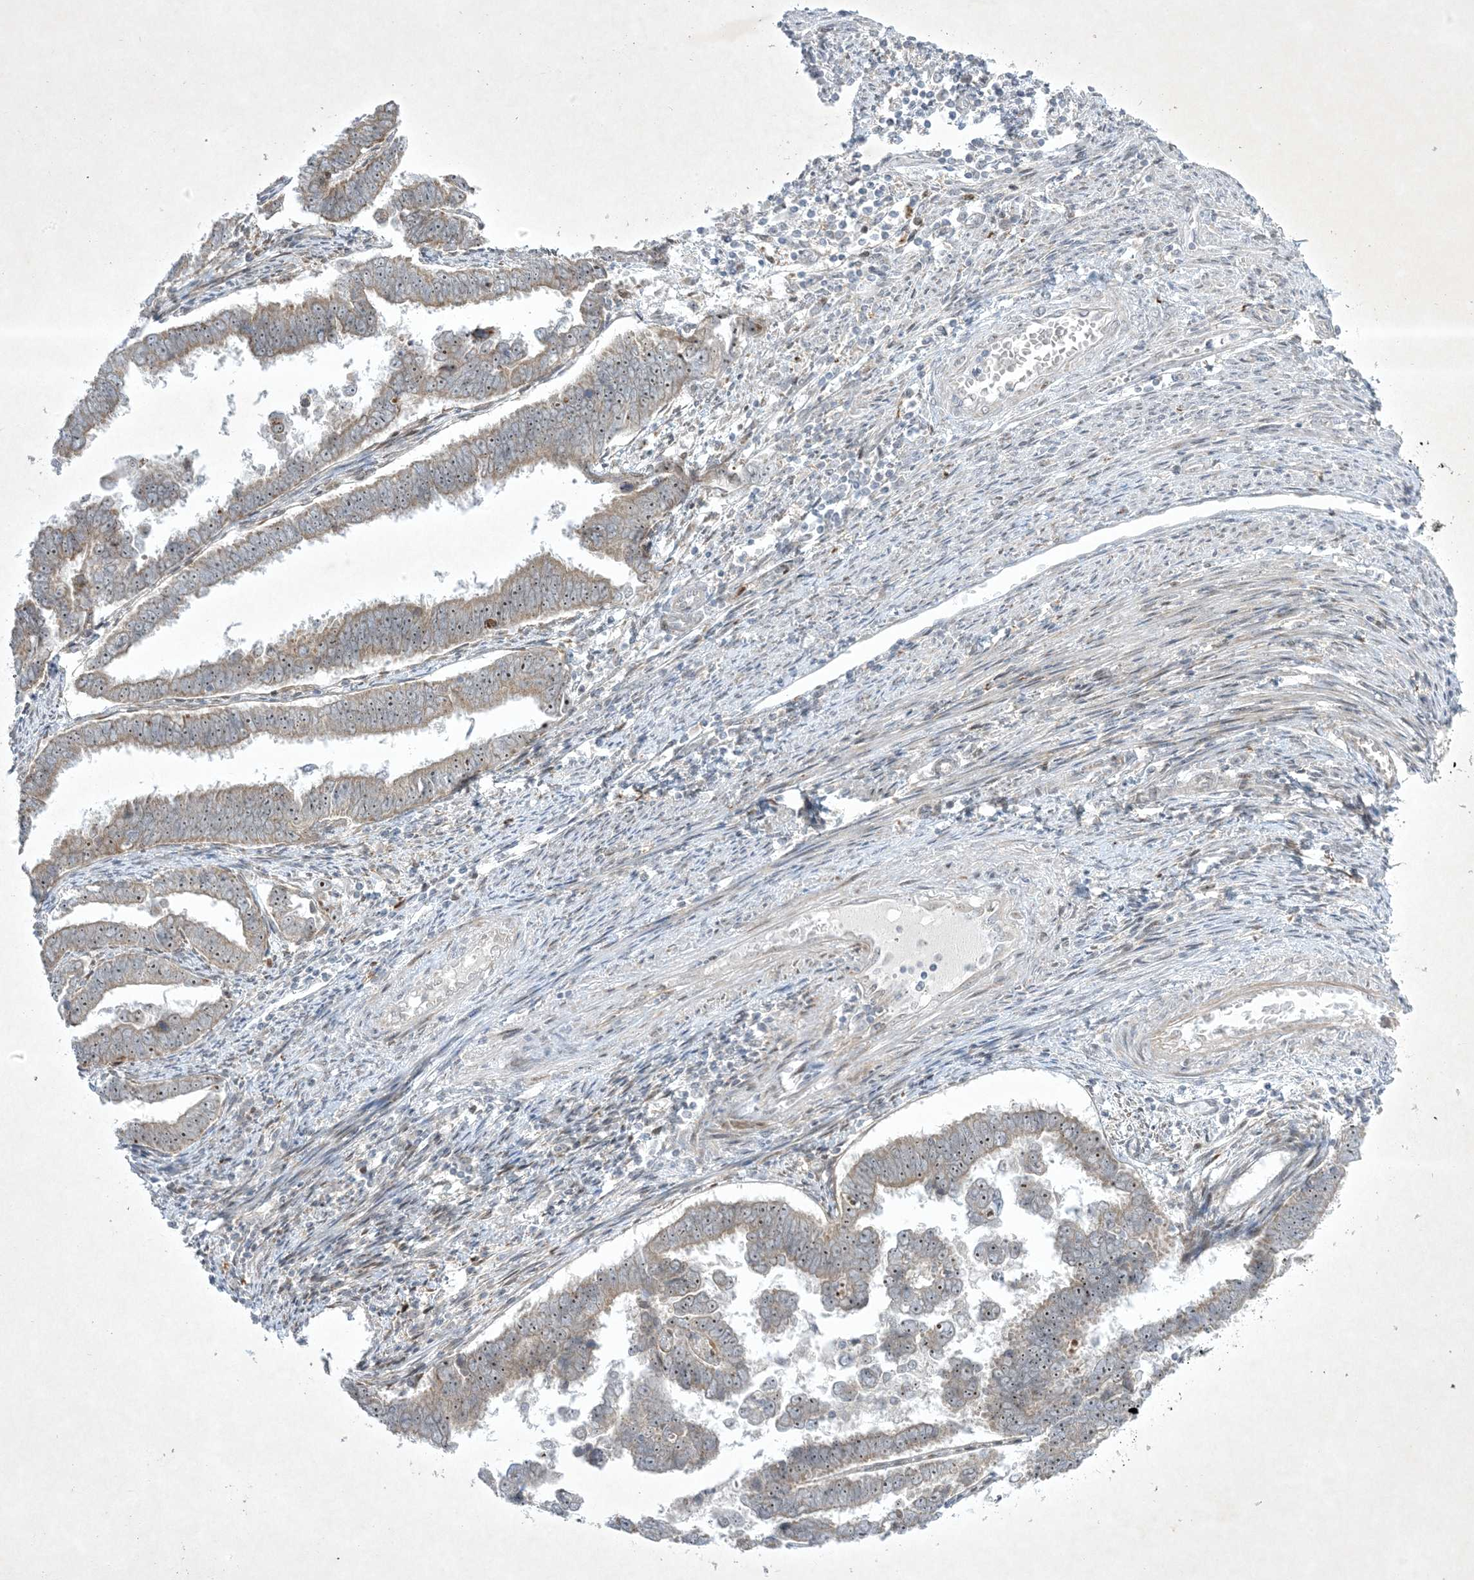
{"staining": {"intensity": "weak", "quantity": ">75%", "location": "cytoplasmic/membranous,nuclear"}, "tissue": "endometrial cancer", "cell_type": "Tumor cells", "image_type": "cancer", "snomed": [{"axis": "morphology", "description": "Adenocarcinoma, NOS"}, {"axis": "topography", "description": "Endometrium"}], "caption": "Endometrial cancer stained with DAB immunohistochemistry (IHC) displays low levels of weak cytoplasmic/membranous and nuclear staining in about >75% of tumor cells.", "gene": "SOGA3", "patient": {"sex": "female", "age": 75}}